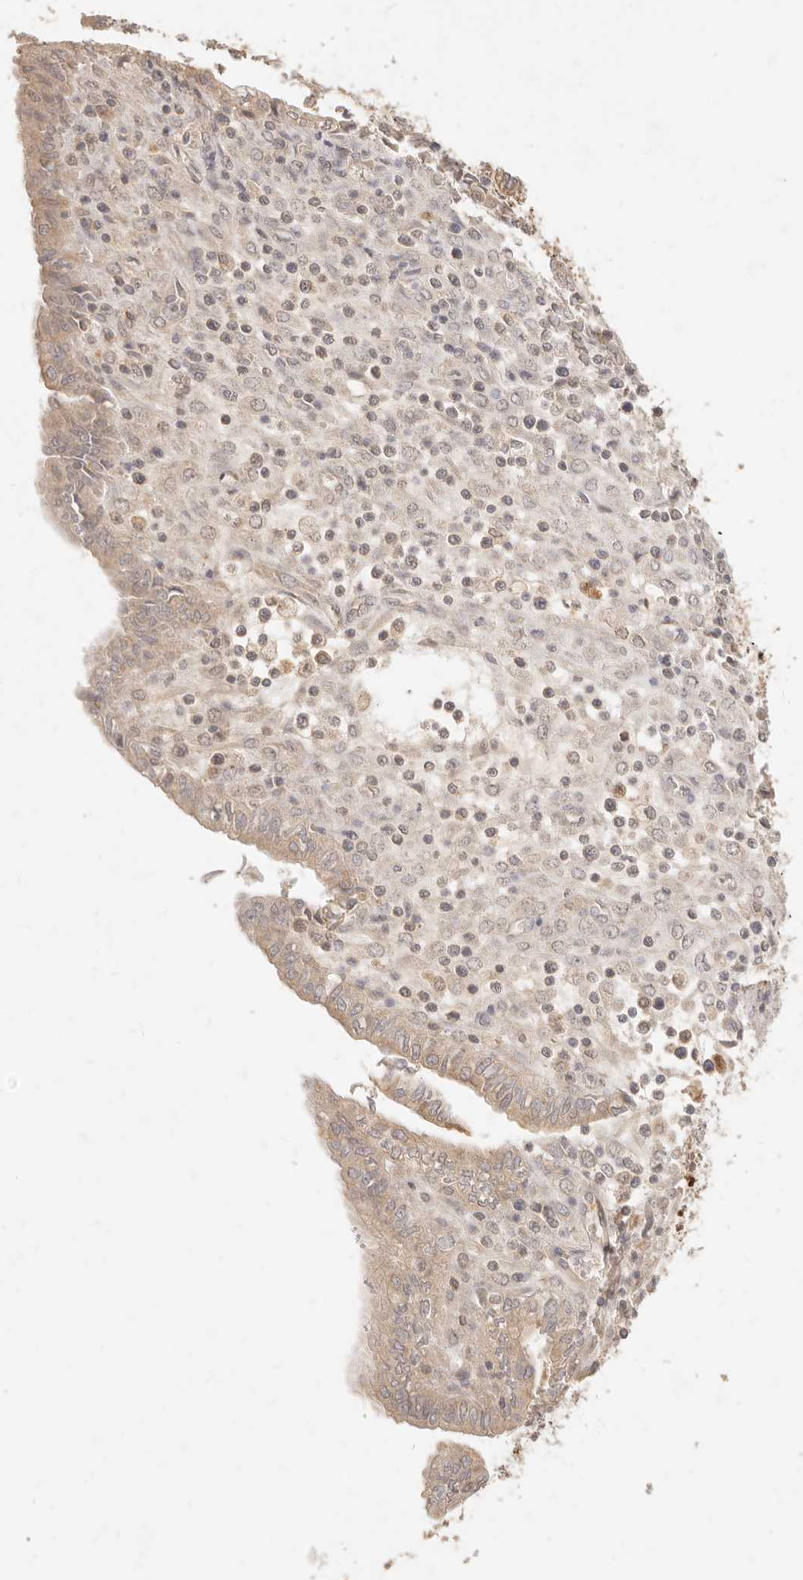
{"staining": {"intensity": "weak", "quantity": "<25%", "location": "cytoplasmic/membranous"}, "tissue": "endometrial cancer", "cell_type": "Tumor cells", "image_type": "cancer", "snomed": [{"axis": "morphology", "description": "Normal tissue, NOS"}, {"axis": "morphology", "description": "Adenocarcinoma, NOS"}, {"axis": "topography", "description": "Endometrium"}], "caption": "IHC photomicrograph of human endometrial cancer stained for a protein (brown), which shows no expression in tumor cells. (Brightfield microscopy of DAB IHC at high magnification).", "gene": "TMTC2", "patient": {"sex": "female", "age": 53}}